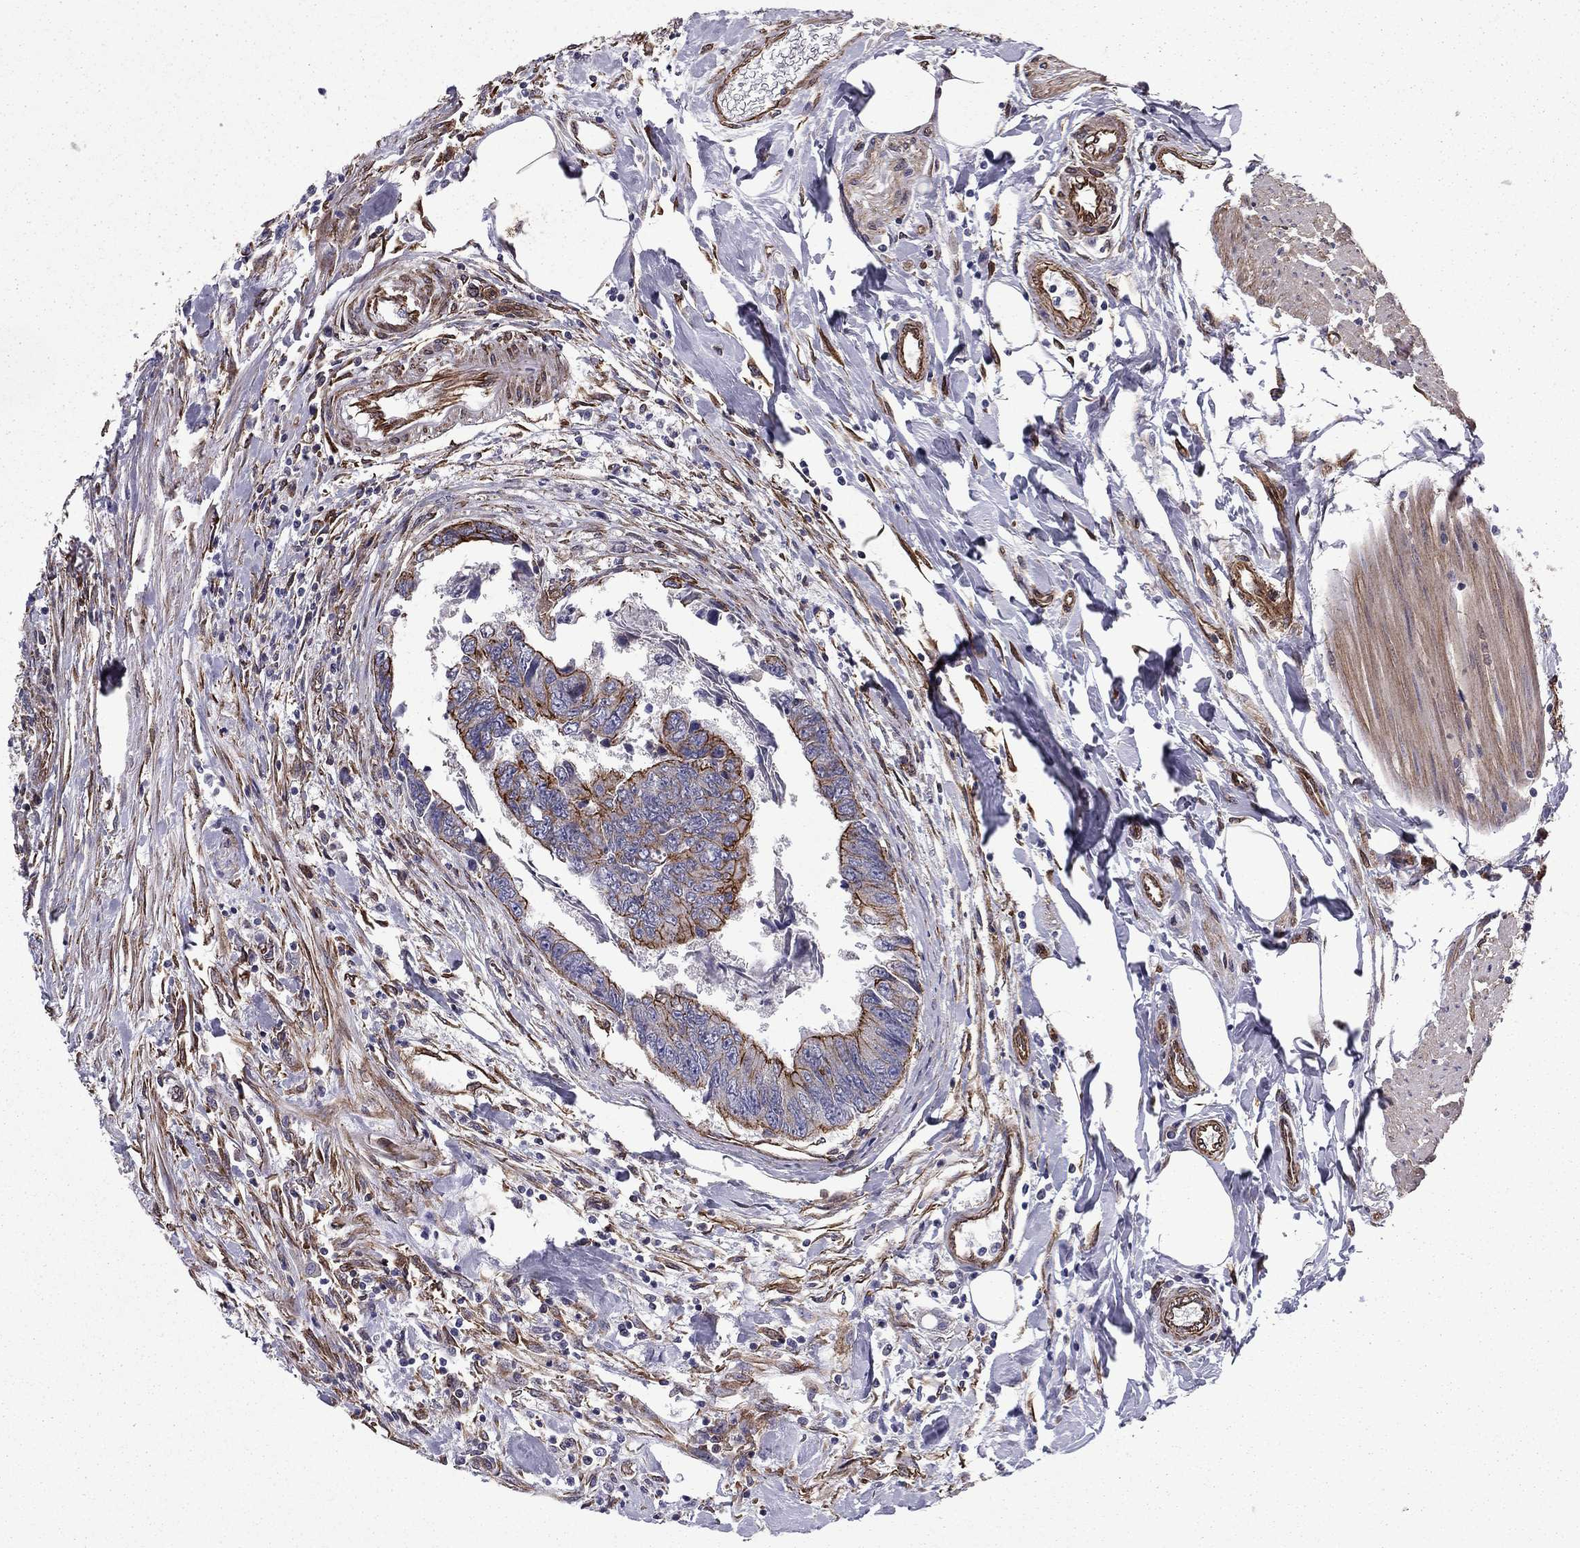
{"staining": {"intensity": "strong", "quantity": "<25%", "location": "cytoplasmic/membranous"}, "tissue": "colorectal cancer", "cell_type": "Tumor cells", "image_type": "cancer", "snomed": [{"axis": "morphology", "description": "Adenocarcinoma, NOS"}, {"axis": "topography", "description": "Colon"}], "caption": "Immunohistochemical staining of human colorectal adenocarcinoma exhibits strong cytoplasmic/membranous protein staining in approximately <25% of tumor cells.", "gene": "SHMT1", "patient": {"sex": "female", "age": 65}}